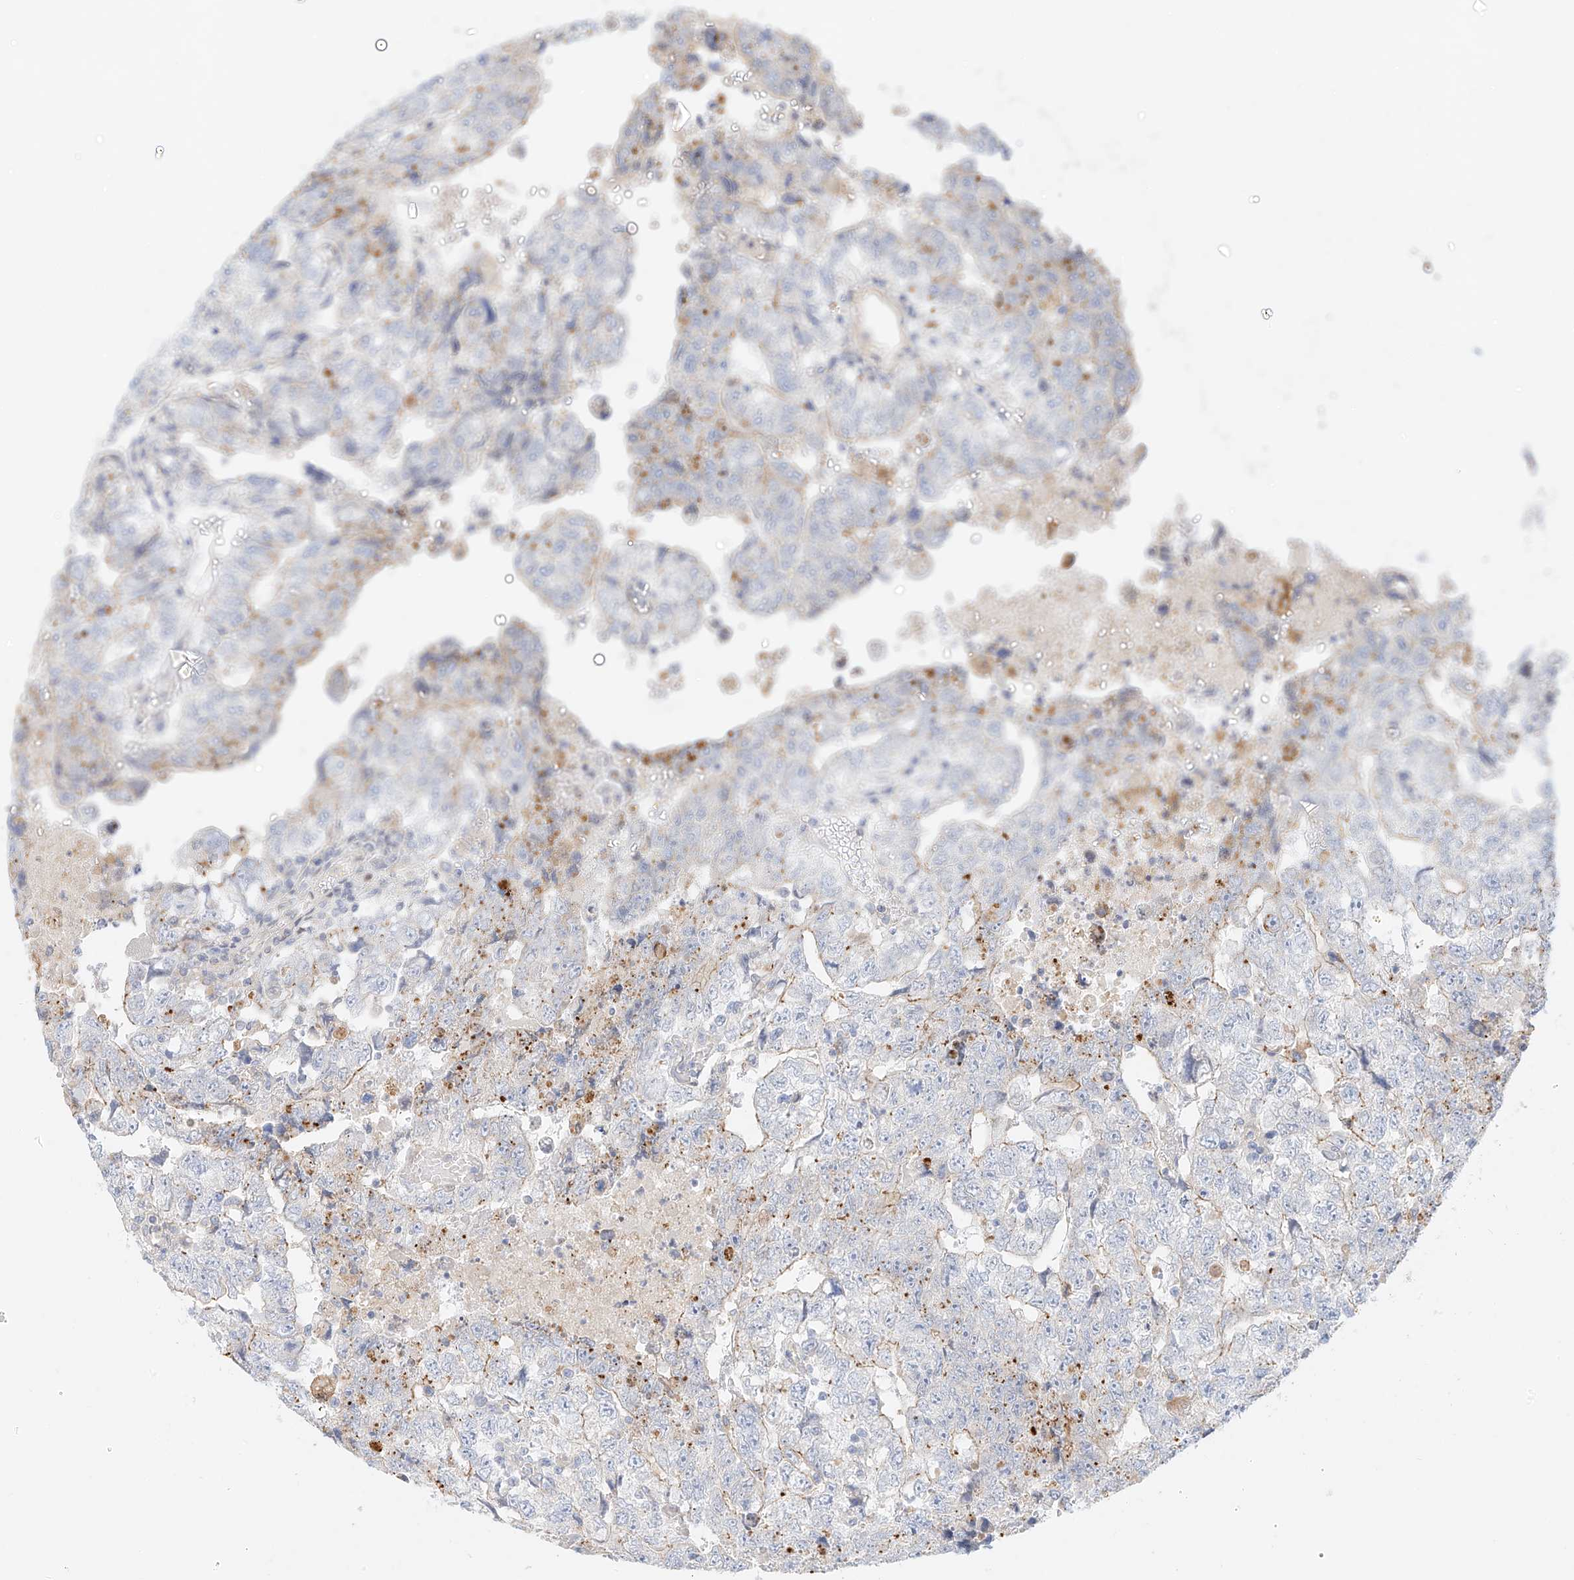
{"staining": {"intensity": "weak", "quantity": "<25%", "location": "cytoplasmic/membranous"}, "tissue": "testis cancer", "cell_type": "Tumor cells", "image_type": "cancer", "snomed": [{"axis": "morphology", "description": "Carcinoma, Embryonal, NOS"}, {"axis": "topography", "description": "Testis"}], "caption": "This is an immunohistochemistry photomicrograph of testis cancer. There is no positivity in tumor cells.", "gene": "PCYOX1", "patient": {"sex": "male", "age": 36}}